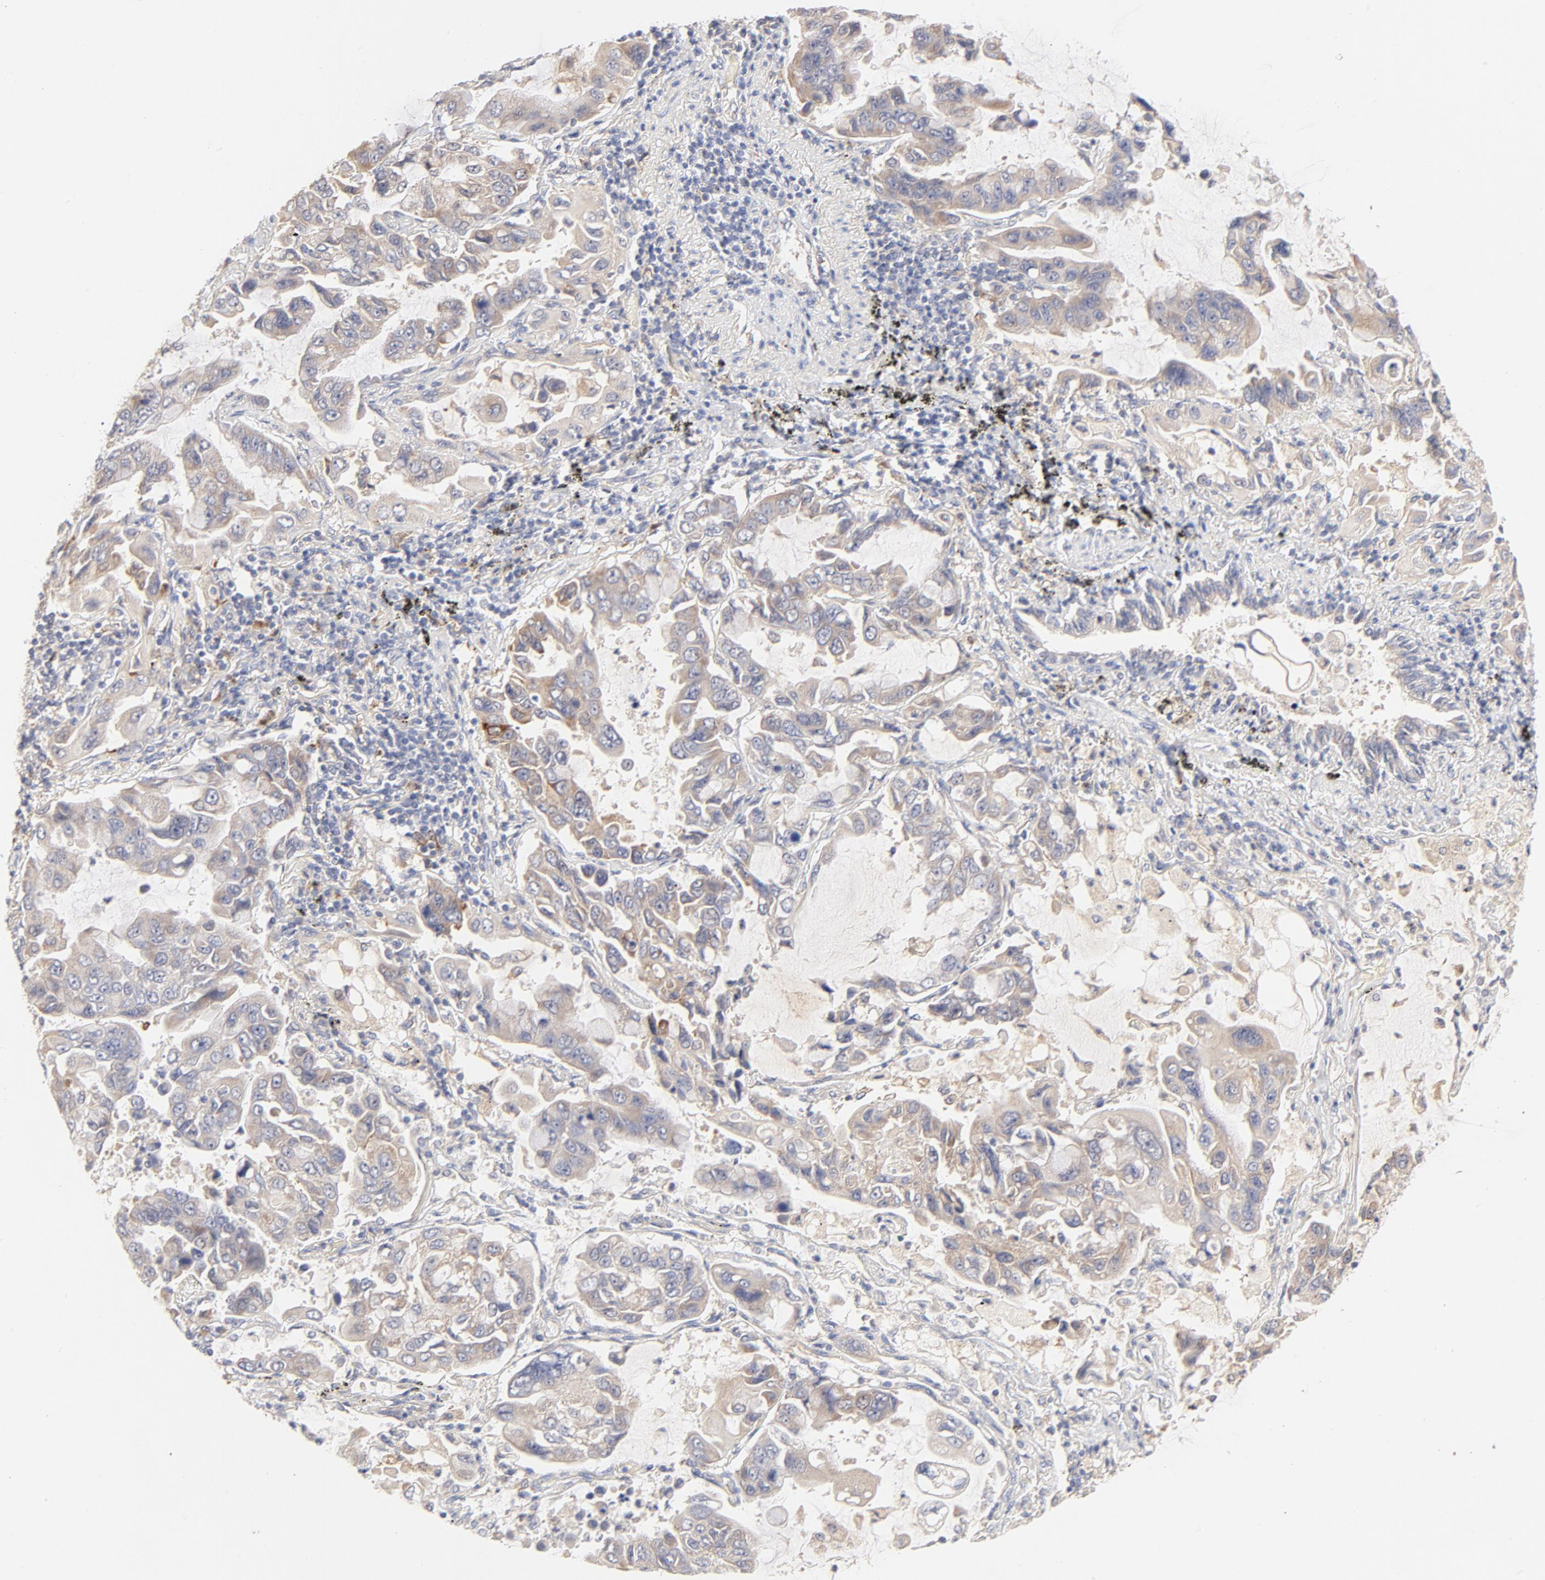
{"staining": {"intensity": "weak", "quantity": ">75%", "location": "cytoplasmic/membranous"}, "tissue": "lung cancer", "cell_type": "Tumor cells", "image_type": "cancer", "snomed": [{"axis": "morphology", "description": "Adenocarcinoma, NOS"}, {"axis": "topography", "description": "Lung"}], "caption": "A high-resolution micrograph shows immunohistochemistry staining of lung cancer, which reveals weak cytoplasmic/membranous positivity in approximately >75% of tumor cells. (DAB (3,3'-diaminobenzidine) IHC, brown staining for protein, blue staining for nuclei).", "gene": "MTERF2", "patient": {"sex": "male", "age": 64}}